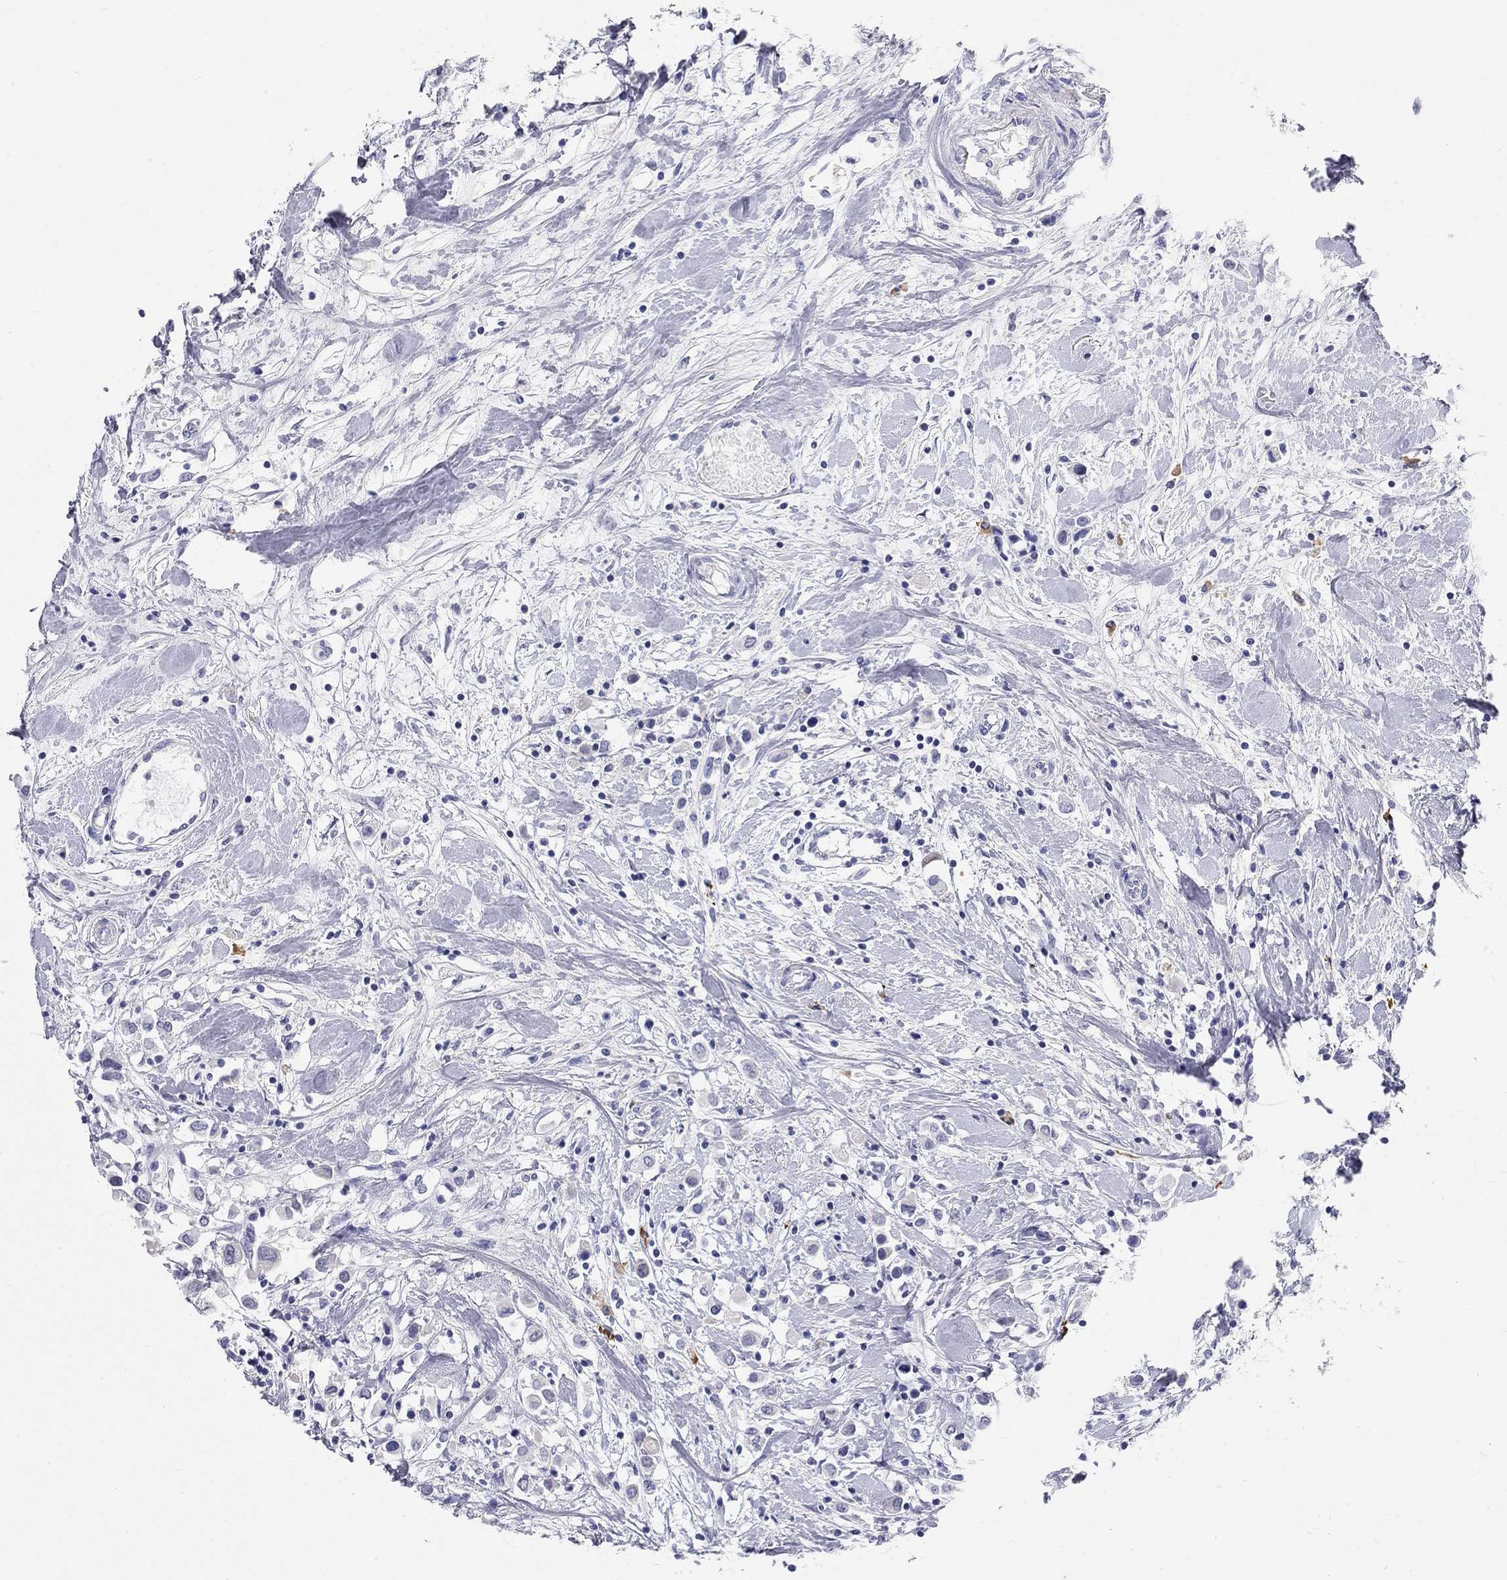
{"staining": {"intensity": "negative", "quantity": "none", "location": "none"}, "tissue": "breast cancer", "cell_type": "Tumor cells", "image_type": "cancer", "snomed": [{"axis": "morphology", "description": "Duct carcinoma"}, {"axis": "topography", "description": "Breast"}], "caption": "Tumor cells show no significant protein positivity in breast cancer (intraductal carcinoma).", "gene": "PHOX2B", "patient": {"sex": "female", "age": 61}}